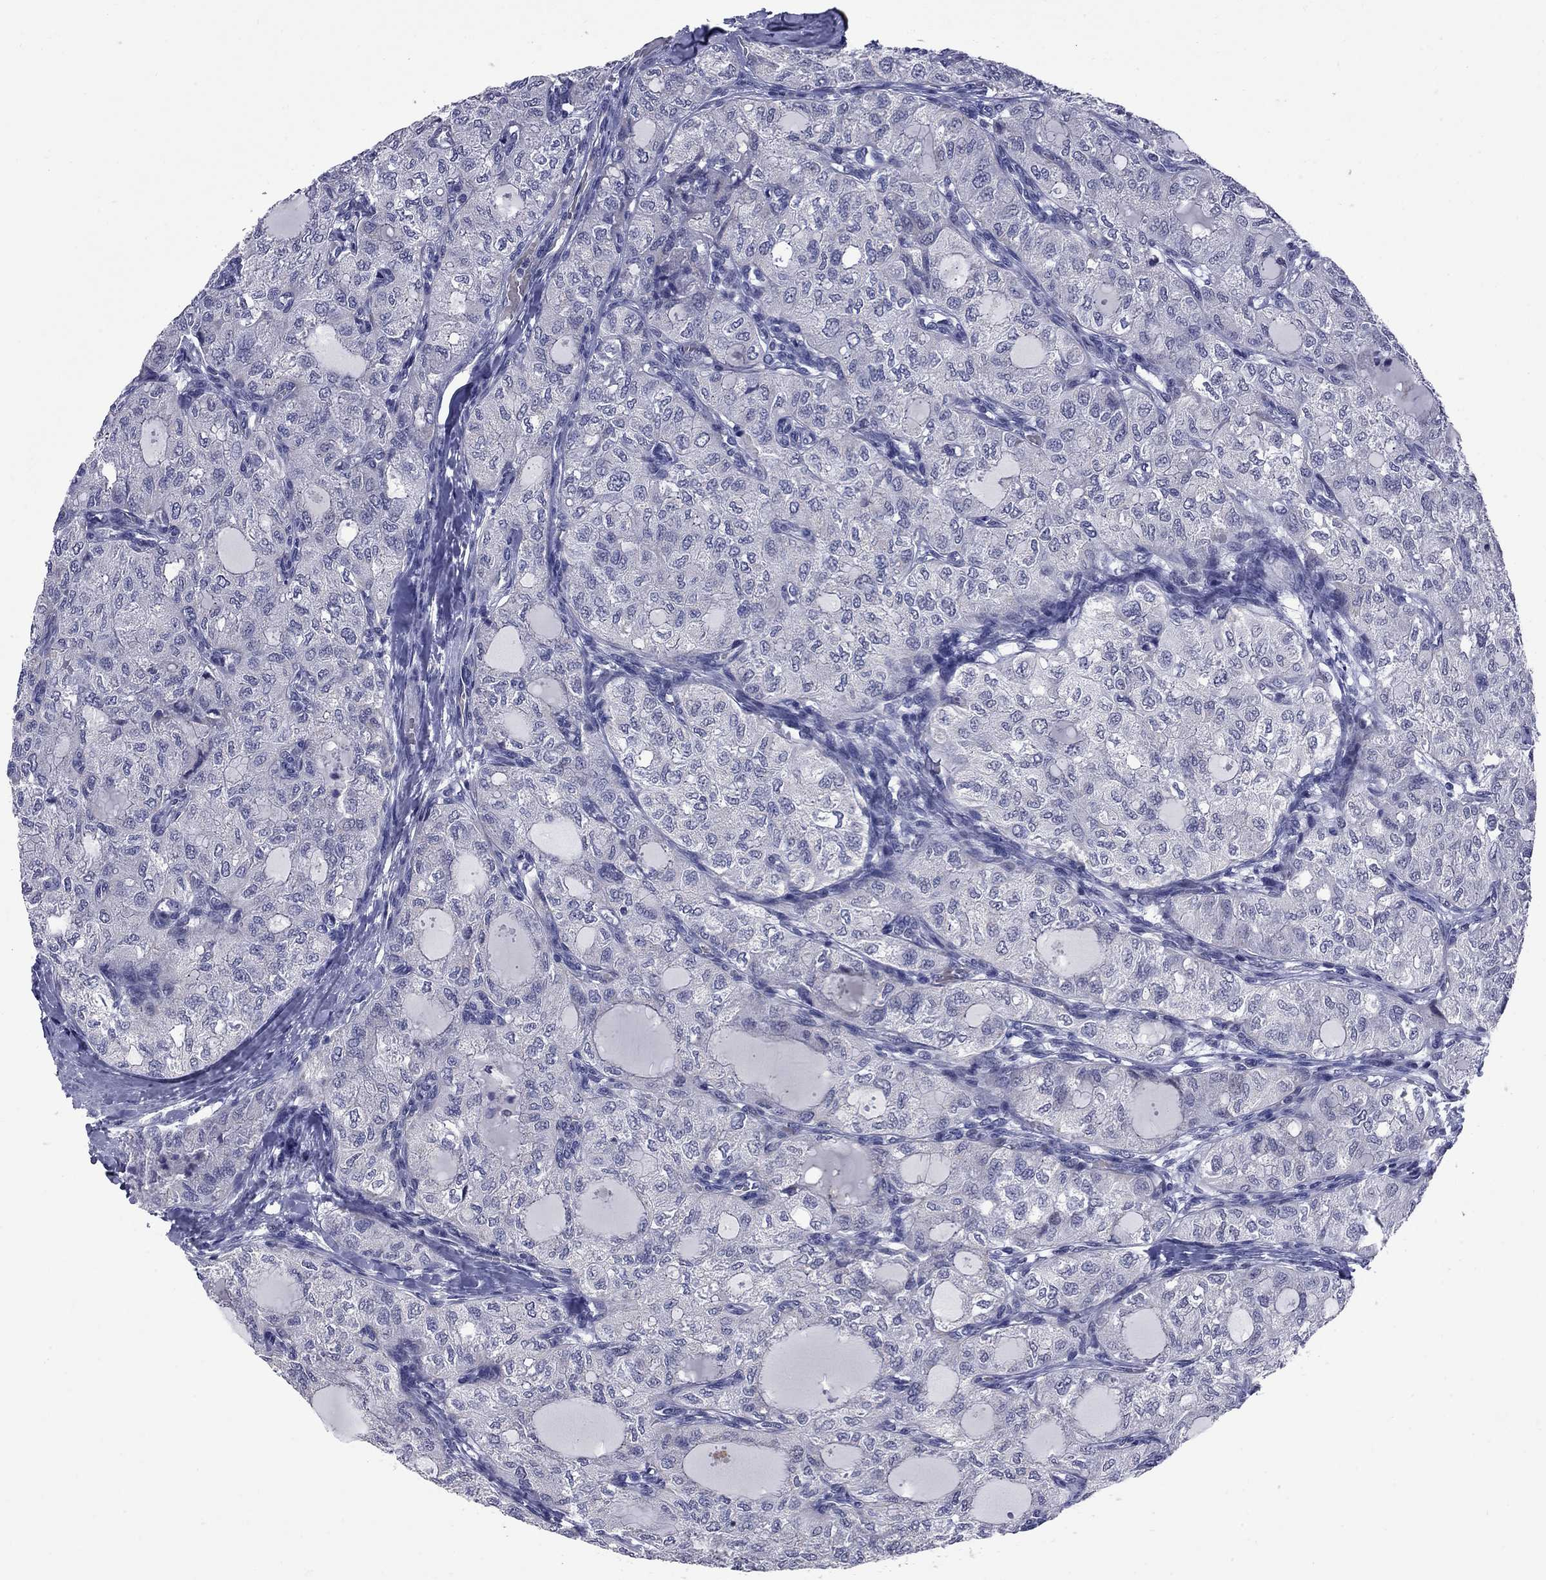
{"staining": {"intensity": "negative", "quantity": "none", "location": "none"}, "tissue": "thyroid cancer", "cell_type": "Tumor cells", "image_type": "cancer", "snomed": [{"axis": "morphology", "description": "Follicular adenoma carcinoma, NOS"}, {"axis": "topography", "description": "Thyroid gland"}], "caption": "Immunohistochemistry of thyroid follicular adenoma carcinoma reveals no staining in tumor cells.", "gene": "HTR4", "patient": {"sex": "male", "age": 75}}